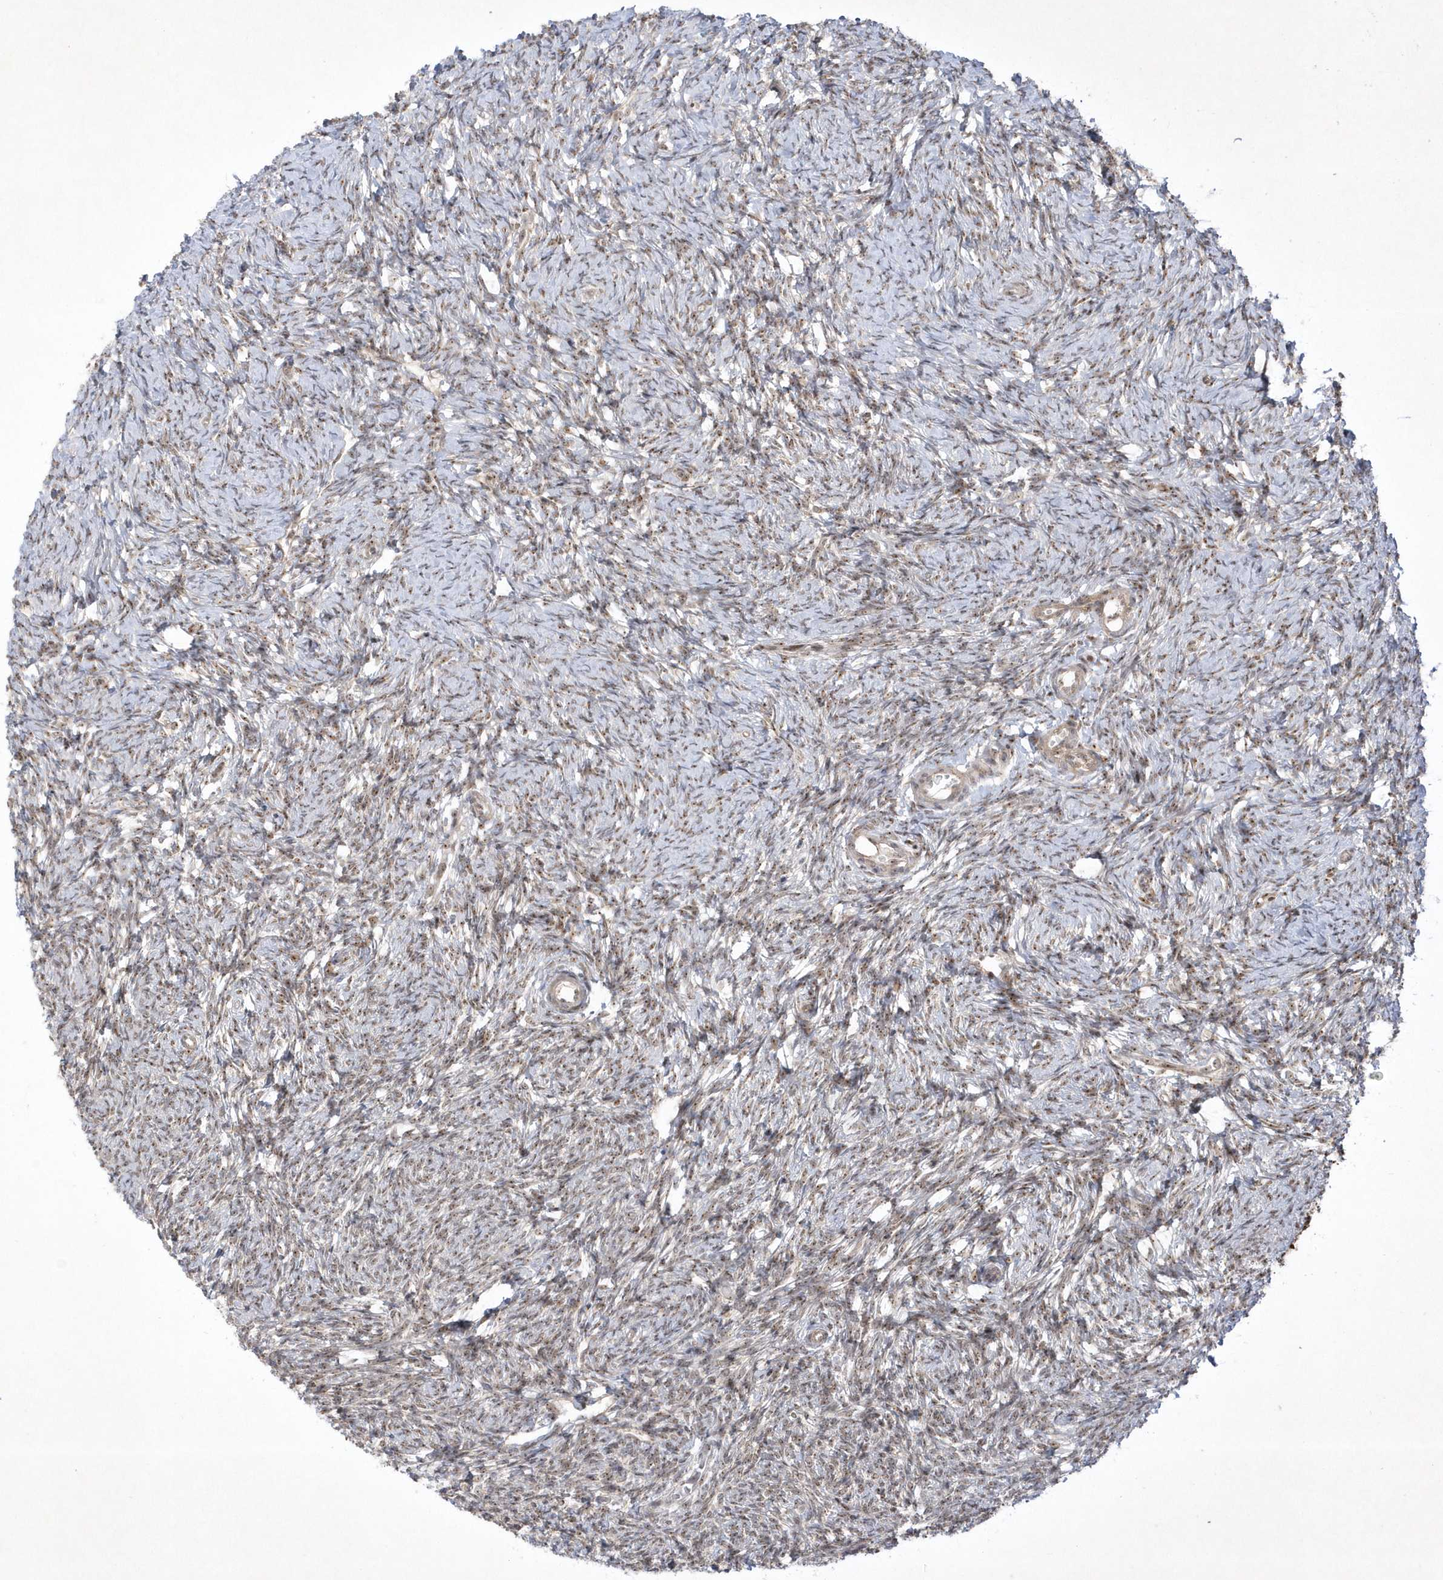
{"staining": {"intensity": "moderate", "quantity": ">75%", "location": "nuclear"}, "tissue": "ovary", "cell_type": "Follicle cells", "image_type": "normal", "snomed": [{"axis": "morphology", "description": "Normal tissue, NOS"}, {"axis": "morphology", "description": "Cyst, NOS"}, {"axis": "topography", "description": "Ovary"}], "caption": "Protein staining shows moderate nuclear staining in approximately >75% of follicle cells in normal ovary. The protein of interest is stained brown, and the nuclei are stained in blue (DAB IHC with brightfield microscopy, high magnification).", "gene": "NPM3", "patient": {"sex": "female", "age": 33}}